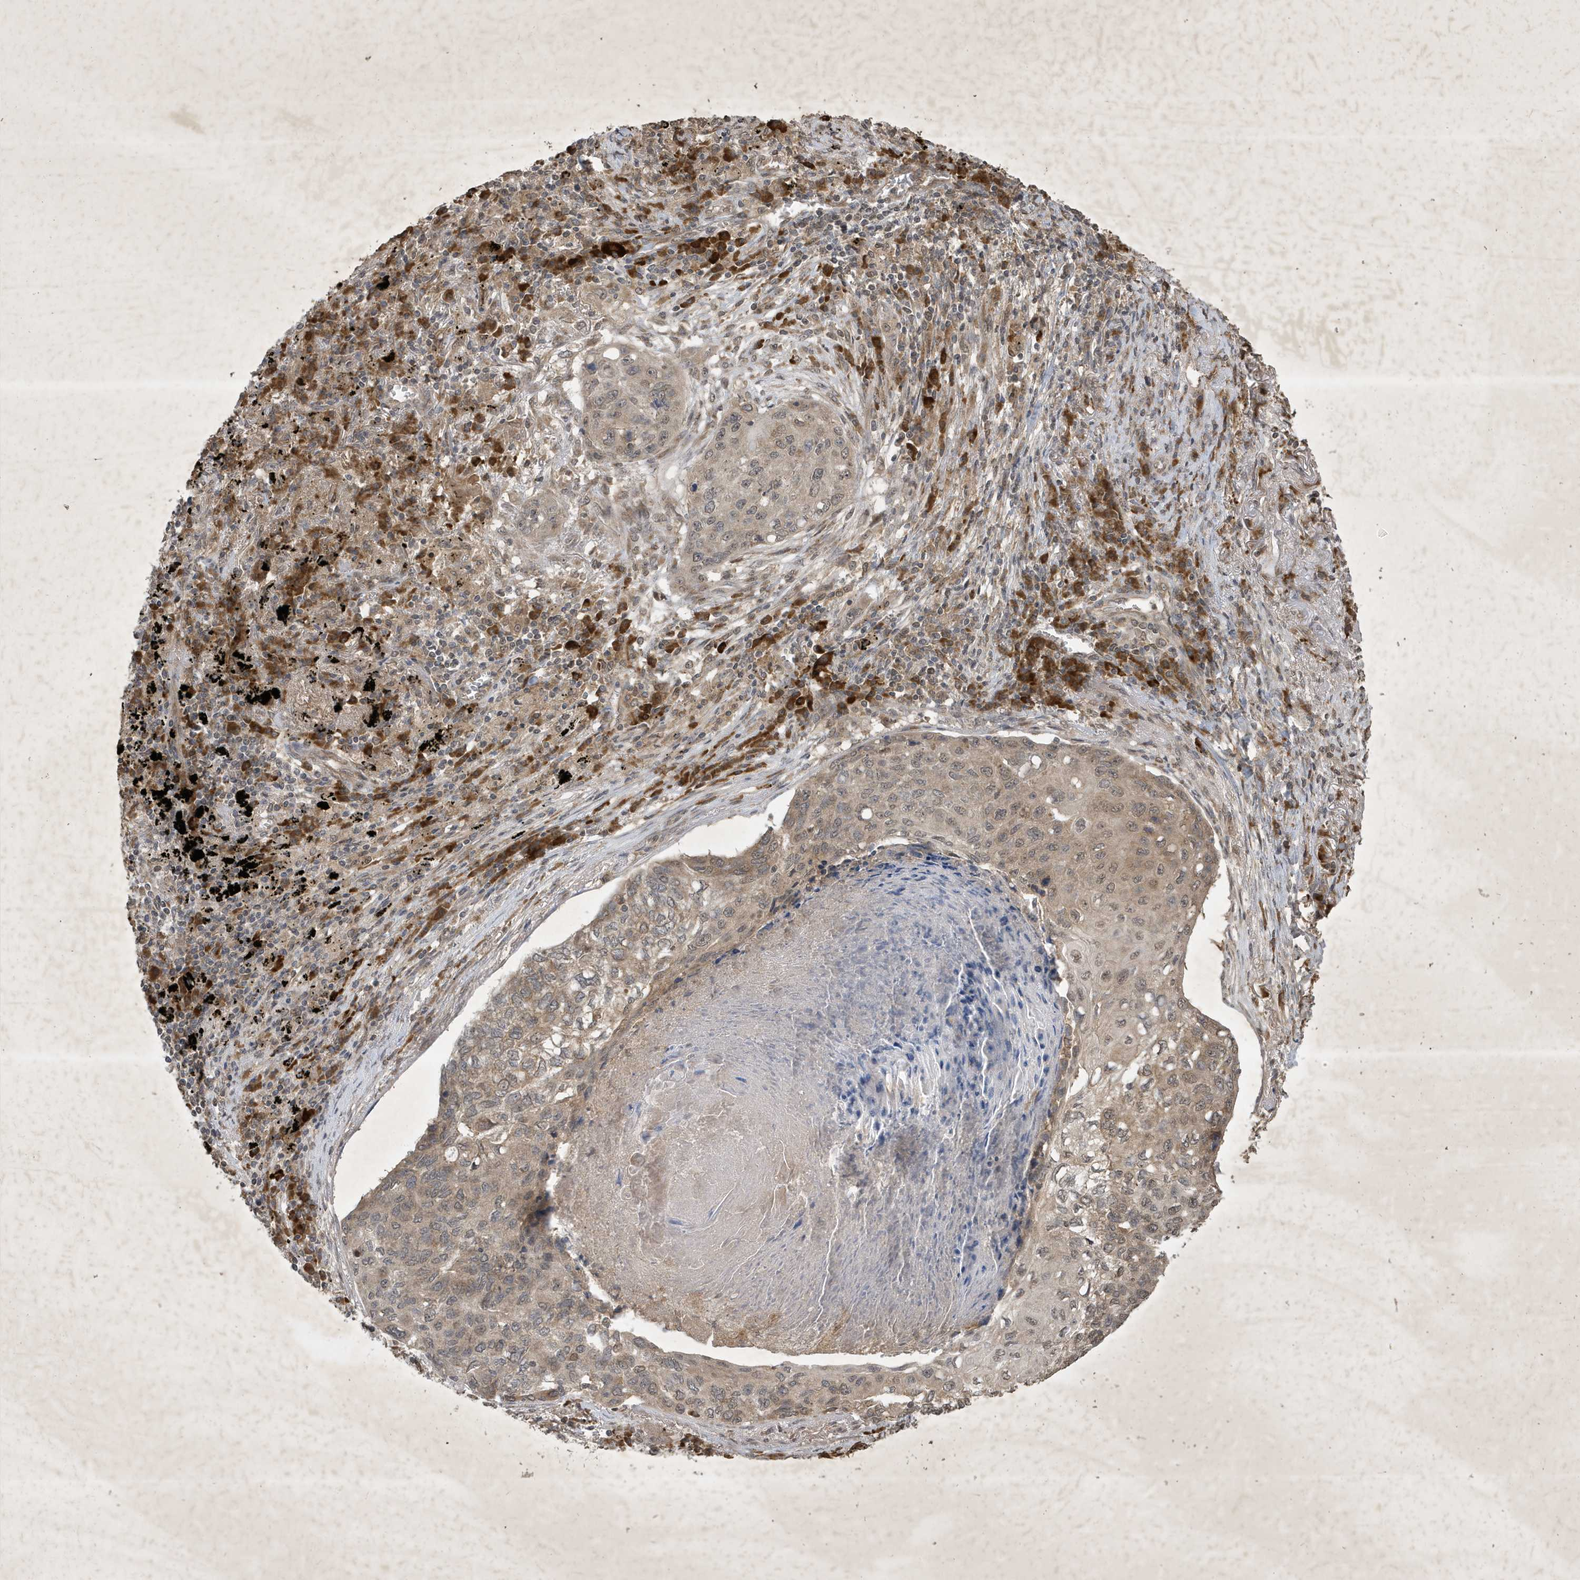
{"staining": {"intensity": "weak", "quantity": ">75%", "location": "cytoplasmic/membranous,nuclear"}, "tissue": "lung cancer", "cell_type": "Tumor cells", "image_type": "cancer", "snomed": [{"axis": "morphology", "description": "Squamous cell carcinoma, NOS"}, {"axis": "topography", "description": "Lung"}], "caption": "Squamous cell carcinoma (lung) was stained to show a protein in brown. There is low levels of weak cytoplasmic/membranous and nuclear positivity in approximately >75% of tumor cells. (IHC, brightfield microscopy, high magnification).", "gene": "STX10", "patient": {"sex": "female", "age": 63}}